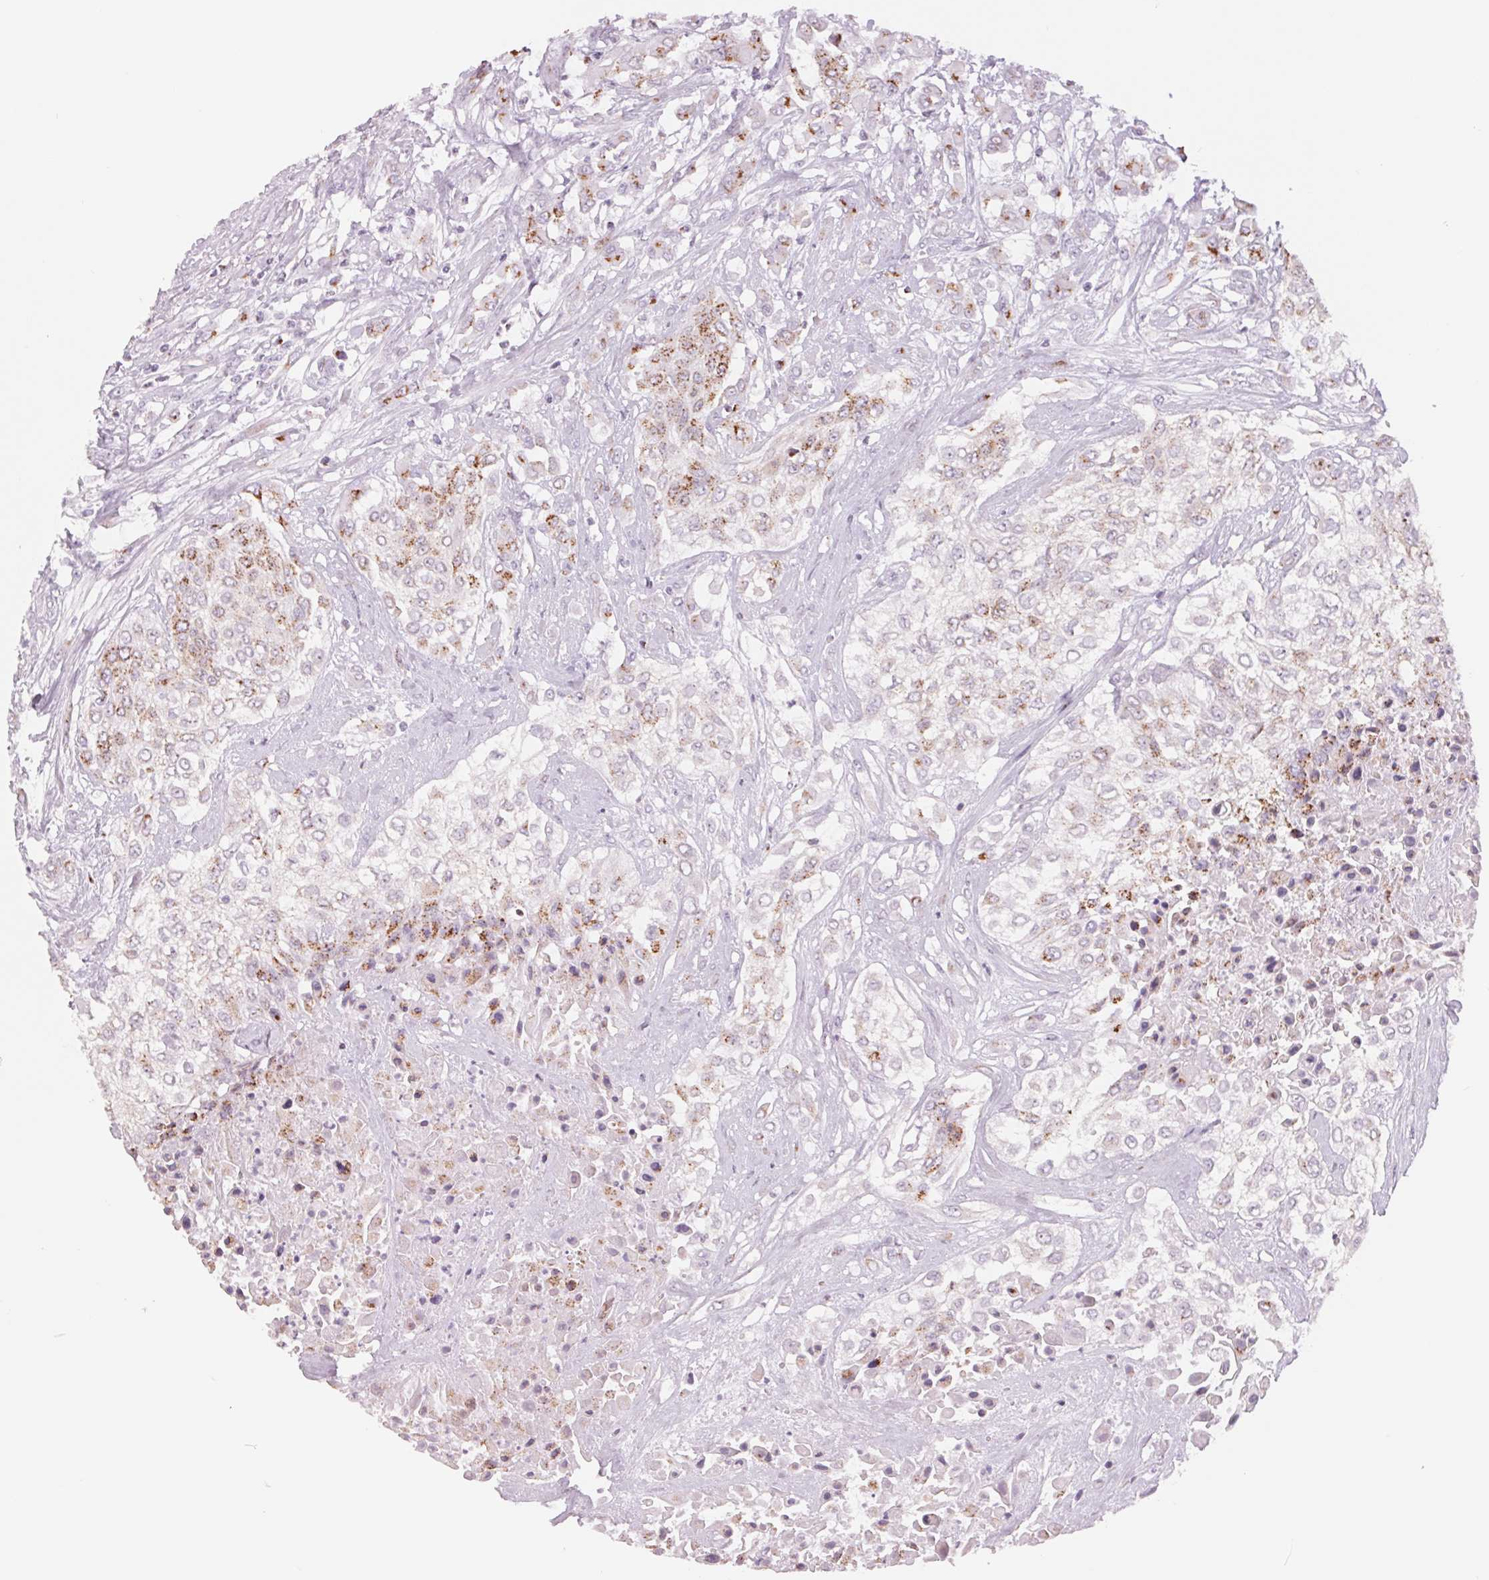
{"staining": {"intensity": "moderate", "quantity": ">75%", "location": "cytoplasmic/membranous"}, "tissue": "urothelial cancer", "cell_type": "Tumor cells", "image_type": "cancer", "snomed": [{"axis": "morphology", "description": "Urothelial carcinoma, High grade"}, {"axis": "topography", "description": "Urinary bladder"}], "caption": "The photomicrograph shows immunohistochemical staining of urothelial cancer. There is moderate cytoplasmic/membranous positivity is seen in about >75% of tumor cells.", "gene": "GALNT7", "patient": {"sex": "male", "age": 57}}